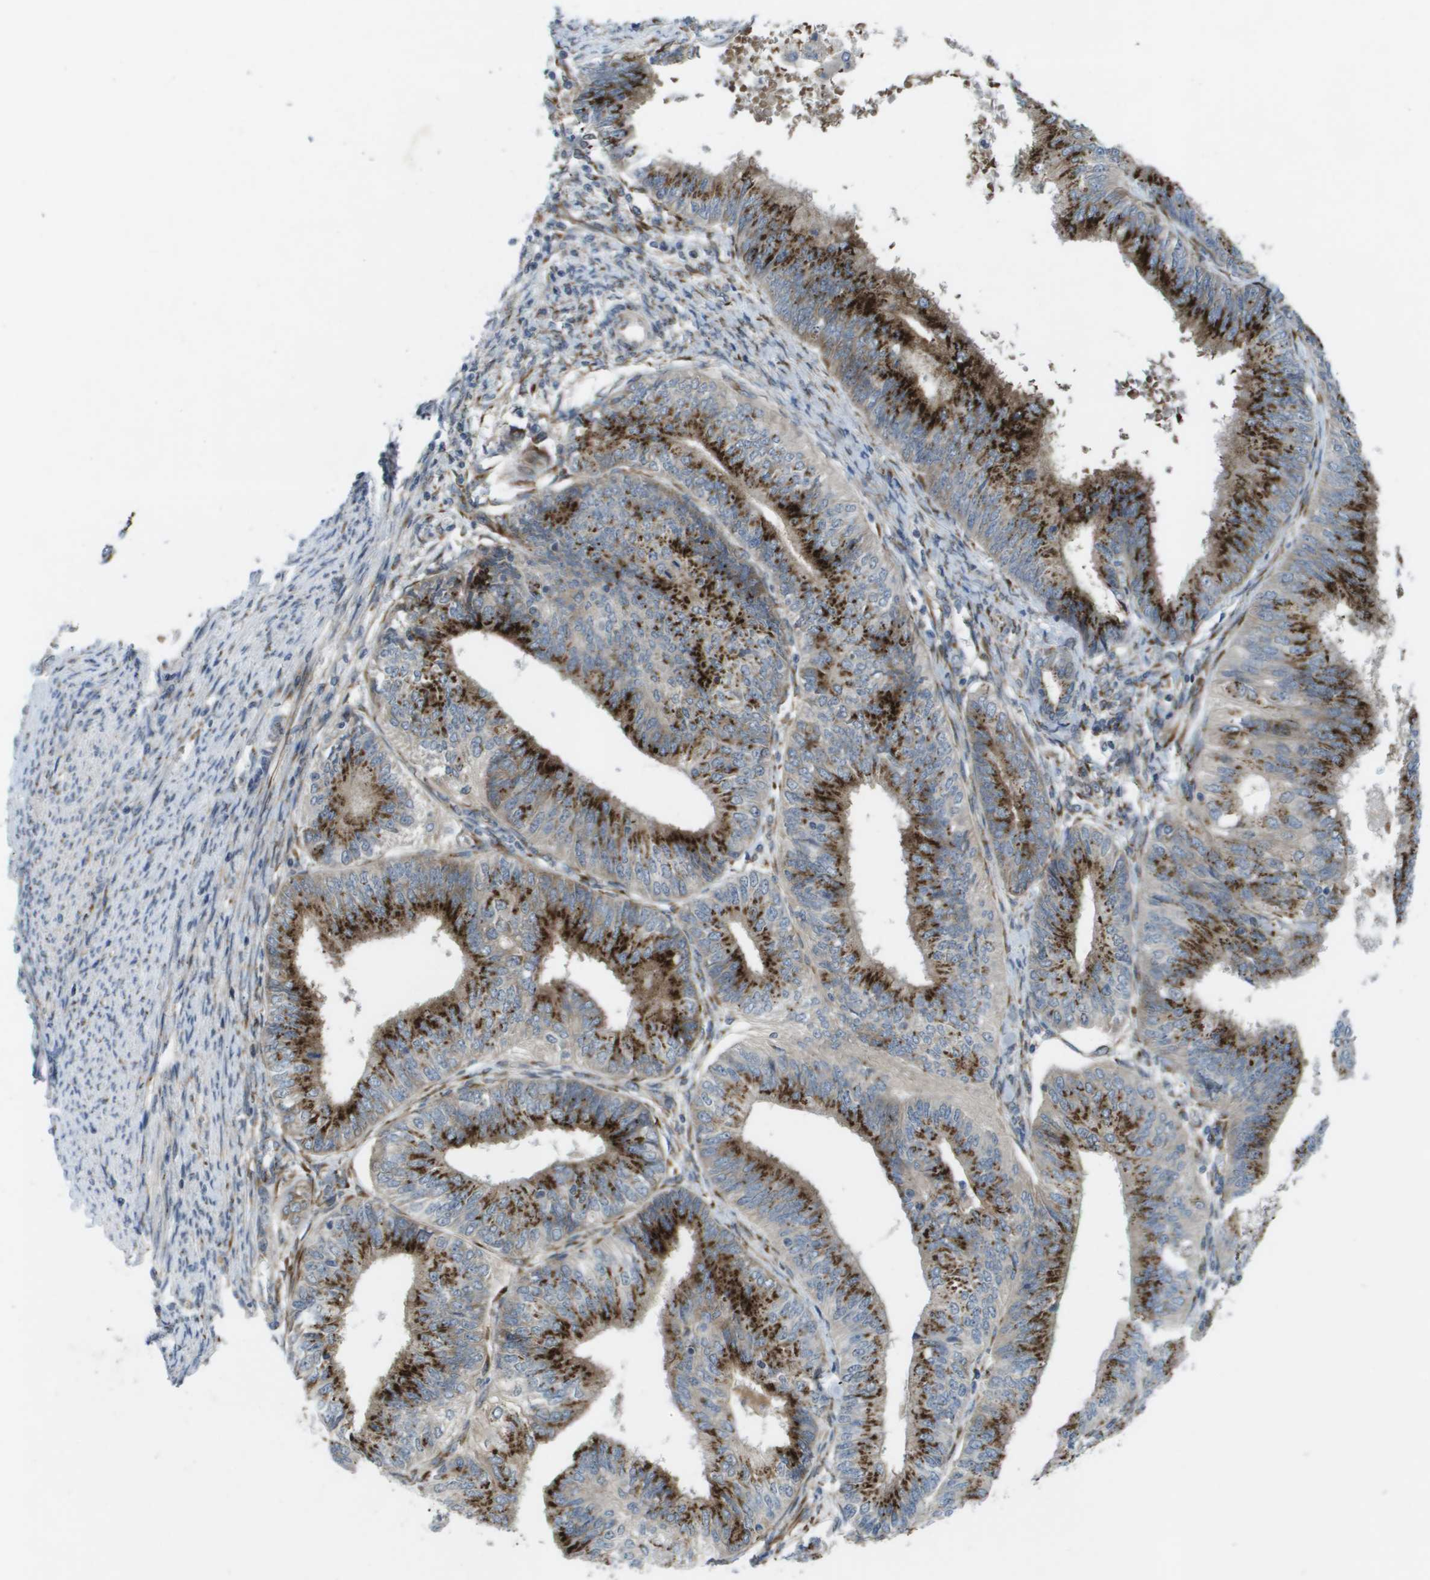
{"staining": {"intensity": "strong", "quantity": ">75%", "location": "cytoplasmic/membranous"}, "tissue": "endometrial cancer", "cell_type": "Tumor cells", "image_type": "cancer", "snomed": [{"axis": "morphology", "description": "Adenocarcinoma, NOS"}, {"axis": "topography", "description": "Endometrium"}], "caption": "This photomicrograph shows immunohistochemistry staining of endometrial cancer, with high strong cytoplasmic/membranous expression in about >75% of tumor cells.", "gene": "QSOX2", "patient": {"sex": "female", "age": 58}}